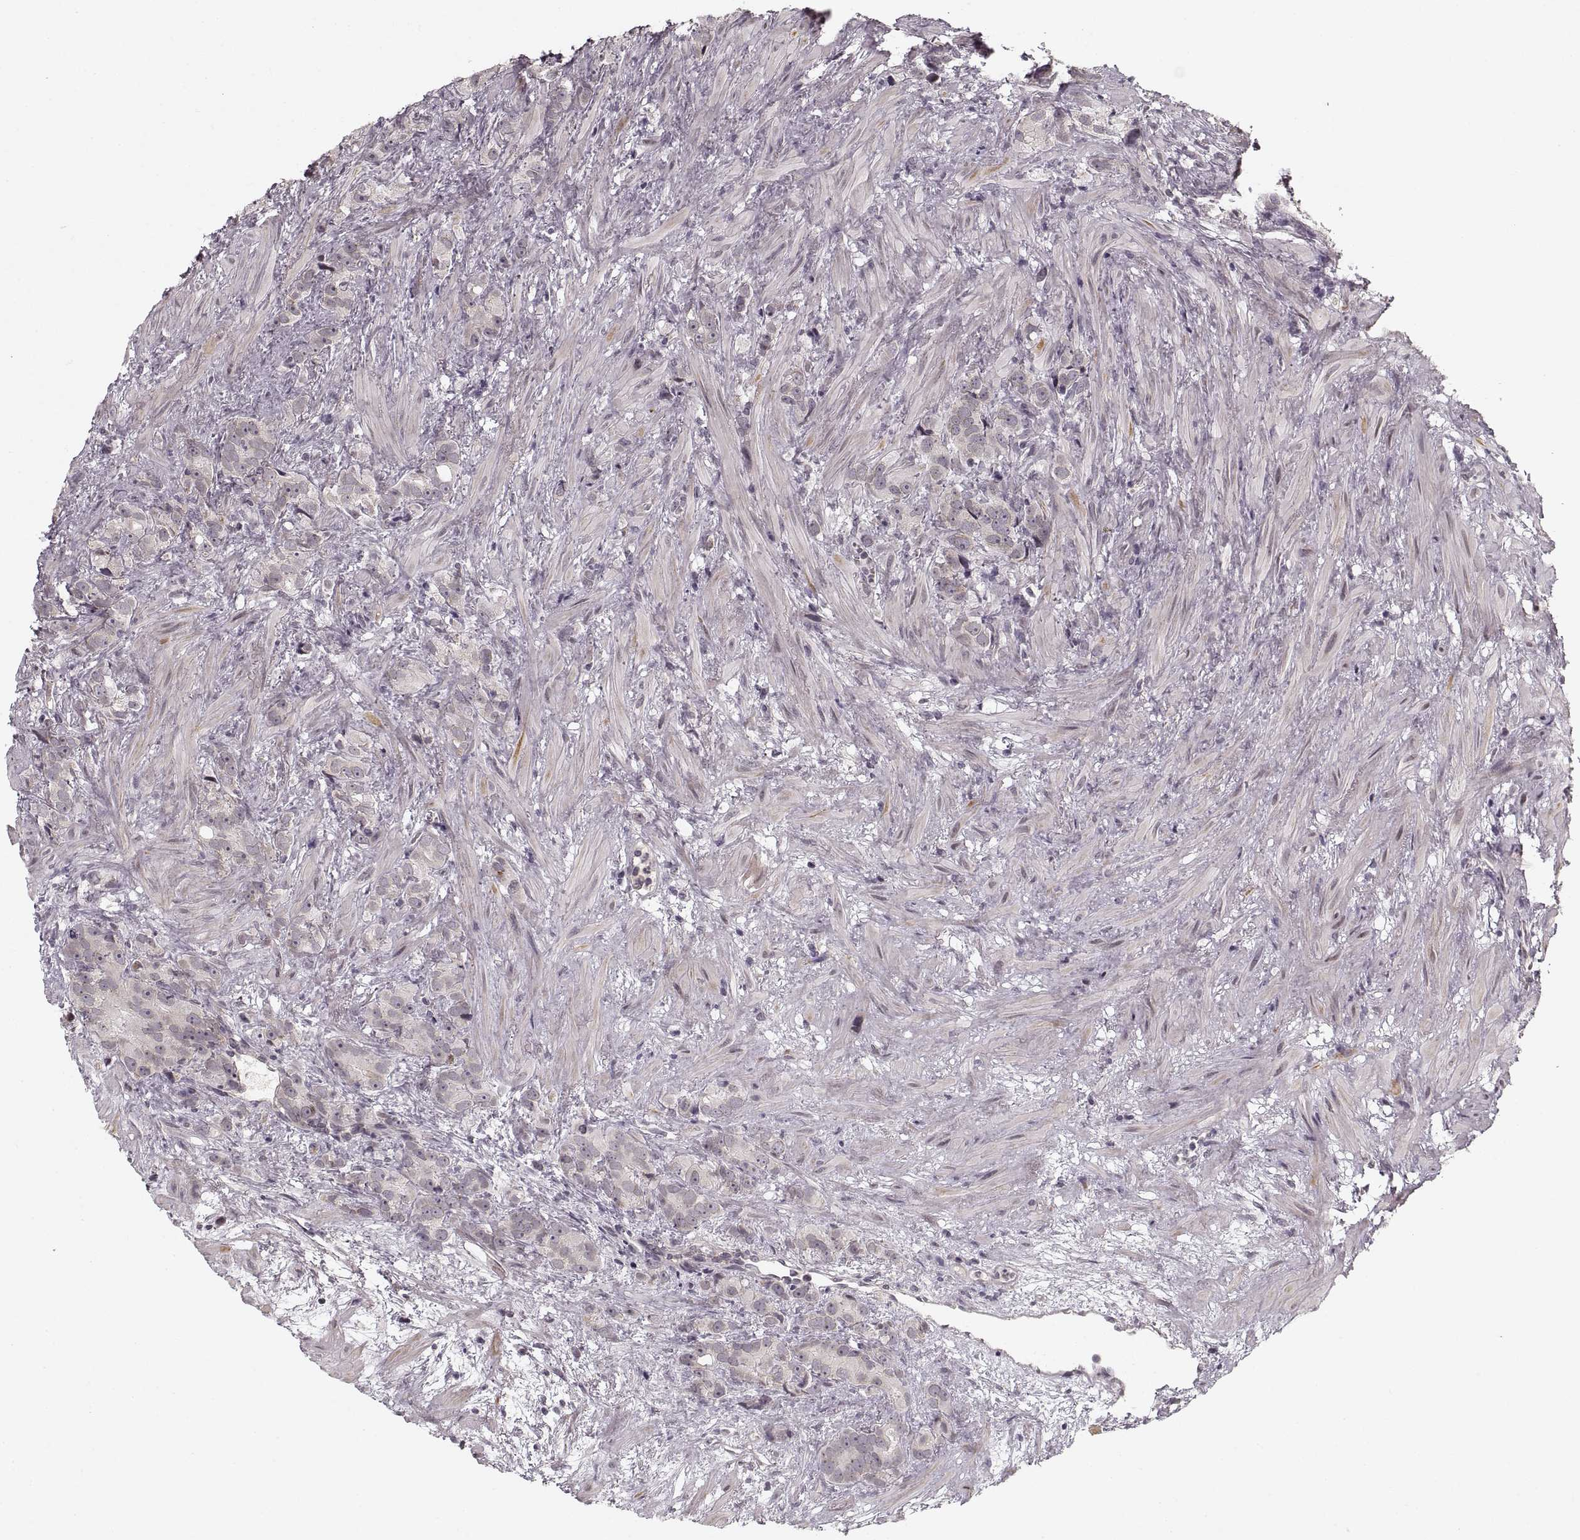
{"staining": {"intensity": "negative", "quantity": "none", "location": "none"}, "tissue": "prostate cancer", "cell_type": "Tumor cells", "image_type": "cancer", "snomed": [{"axis": "morphology", "description": "Adenocarcinoma, High grade"}, {"axis": "topography", "description": "Prostate"}], "caption": "DAB immunohistochemical staining of prostate cancer demonstrates no significant staining in tumor cells.", "gene": "ASIC3", "patient": {"sex": "male", "age": 90}}